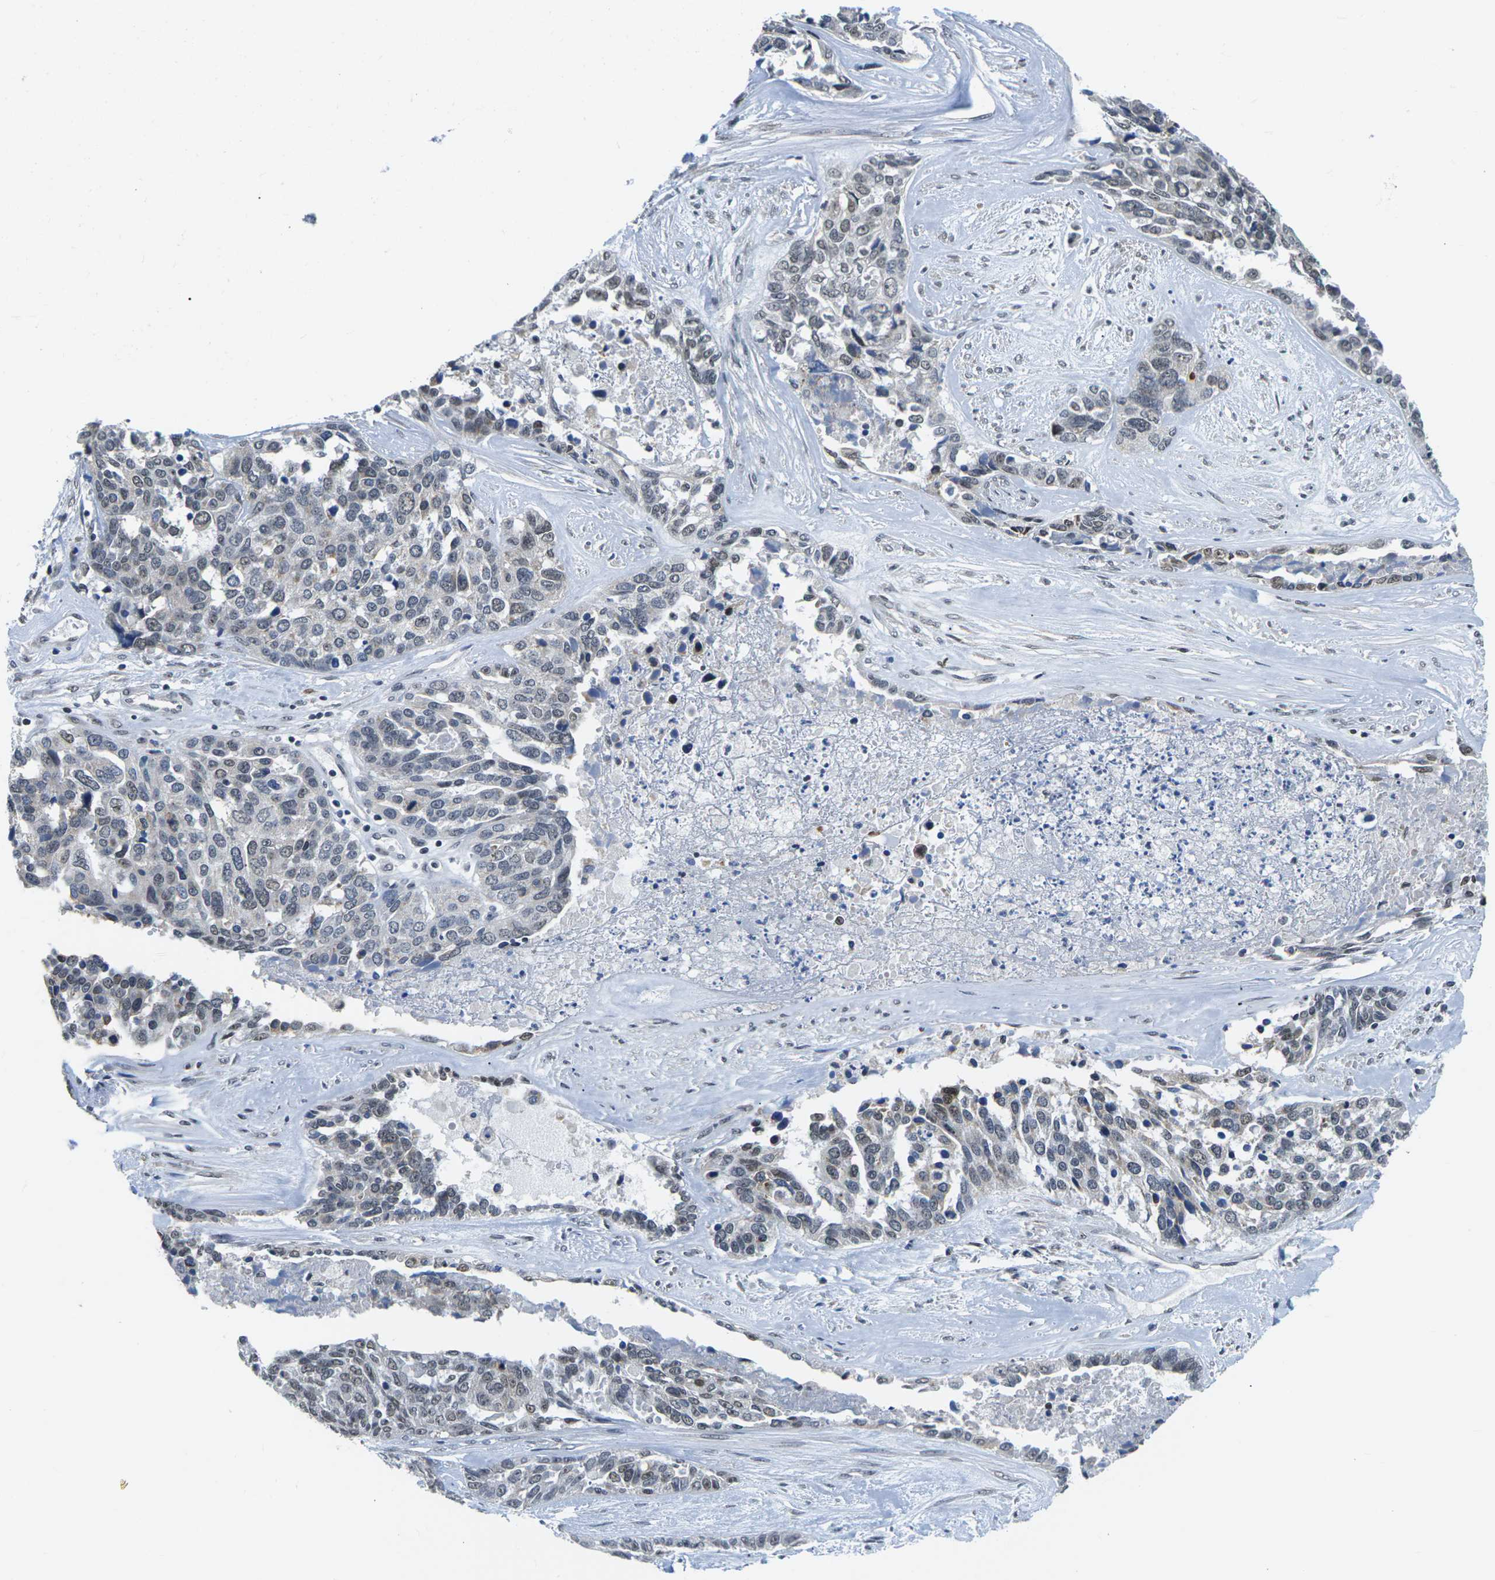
{"staining": {"intensity": "weak", "quantity": "25%-75%", "location": "nuclear"}, "tissue": "ovarian cancer", "cell_type": "Tumor cells", "image_type": "cancer", "snomed": [{"axis": "morphology", "description": "Cystadenocarcinoma, serous, NOS"}, {"axis": "topography", "description": "Ovary"}], "caption": "The immunohistochemical stain labels weak nuclear expression in tumor cells of ovarian cancer (serous cystadenocarcinoma) tissue. Nuclei are stained in blue.", "gene": "NSRP1", "patient": {"sex": "female", "age": 44}}